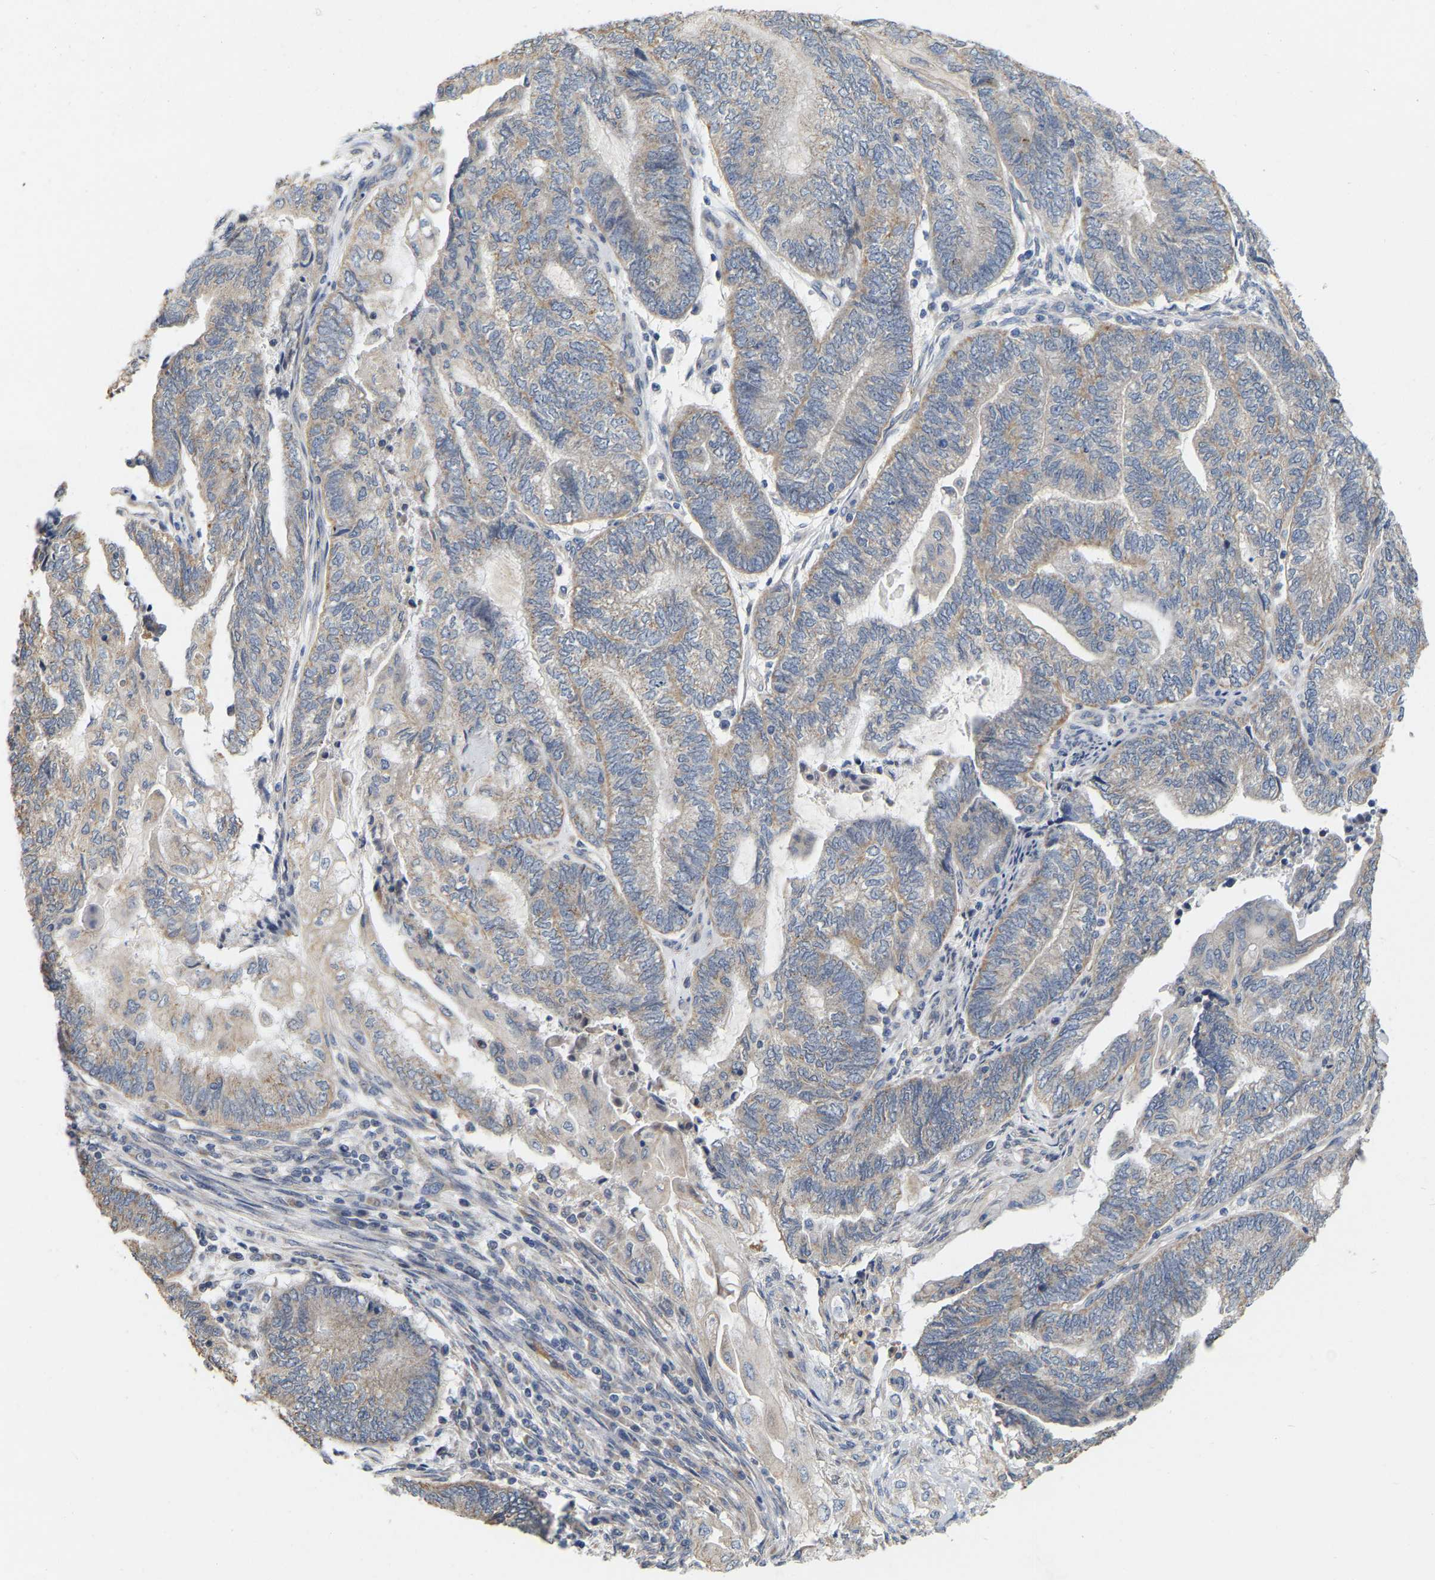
{"staining": {"intensity": "weak", "quantity": "25%-75%", "location": "cytoplasmic/membranous"}, "tissue": "endometrial cancer", "cell_type": "Tumor cells", "image_type": "cancer", "snomed": [{"axis": "morphology", "description": "Adenocarcinoma, NOS"}, {"axis": "topography", "description": "Uterus"}, {"axis": "topography", "description": "Endometrium"}], "caption": "Adenocarcinoma (endometrial) tissue exhibits weak cytoplasmic/membranous staining in approximately 25%-75% of tumor cells, visualized by immunohistochemistry.", "gene": "SSH1", "patient": {"sex": "female", "age": 70}}